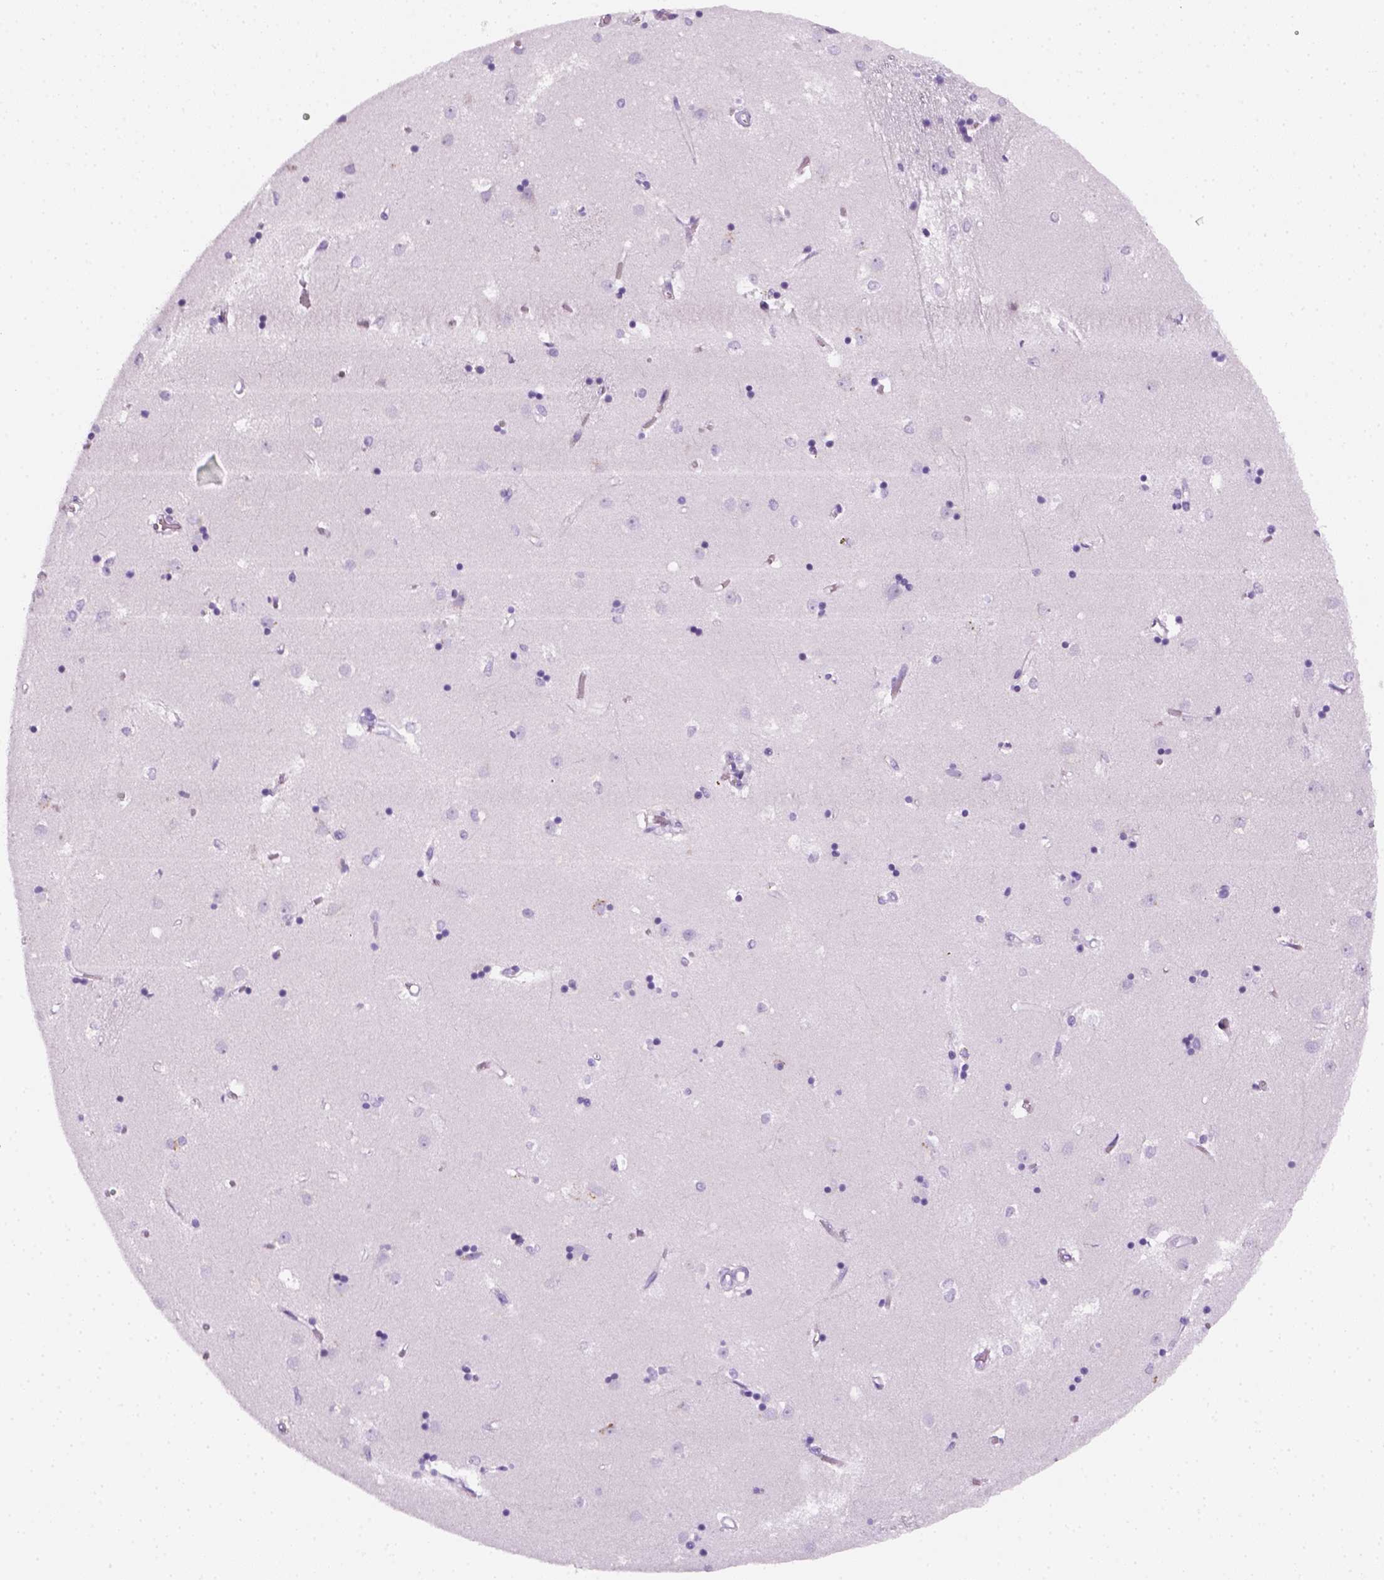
{"staining": {"intensity": "negative", "quantity": "none", "location": "none"}, "tissue": "caudate", "cell_type": "Glial cells", "image_type": "normal", "snomed": [{"axis": "morphology", "description": "Normal tissue, NOS"}, {"axis": "topography", "description": "Lateral ventricle wall"}], "caption": "Immunohistochemistry micrograph of unremarkable human caudate stained for a protein (brown), which shows no positivity in glial cells.", "gene": "AQP3", "patient": {"sex": "male", "age": 54}}